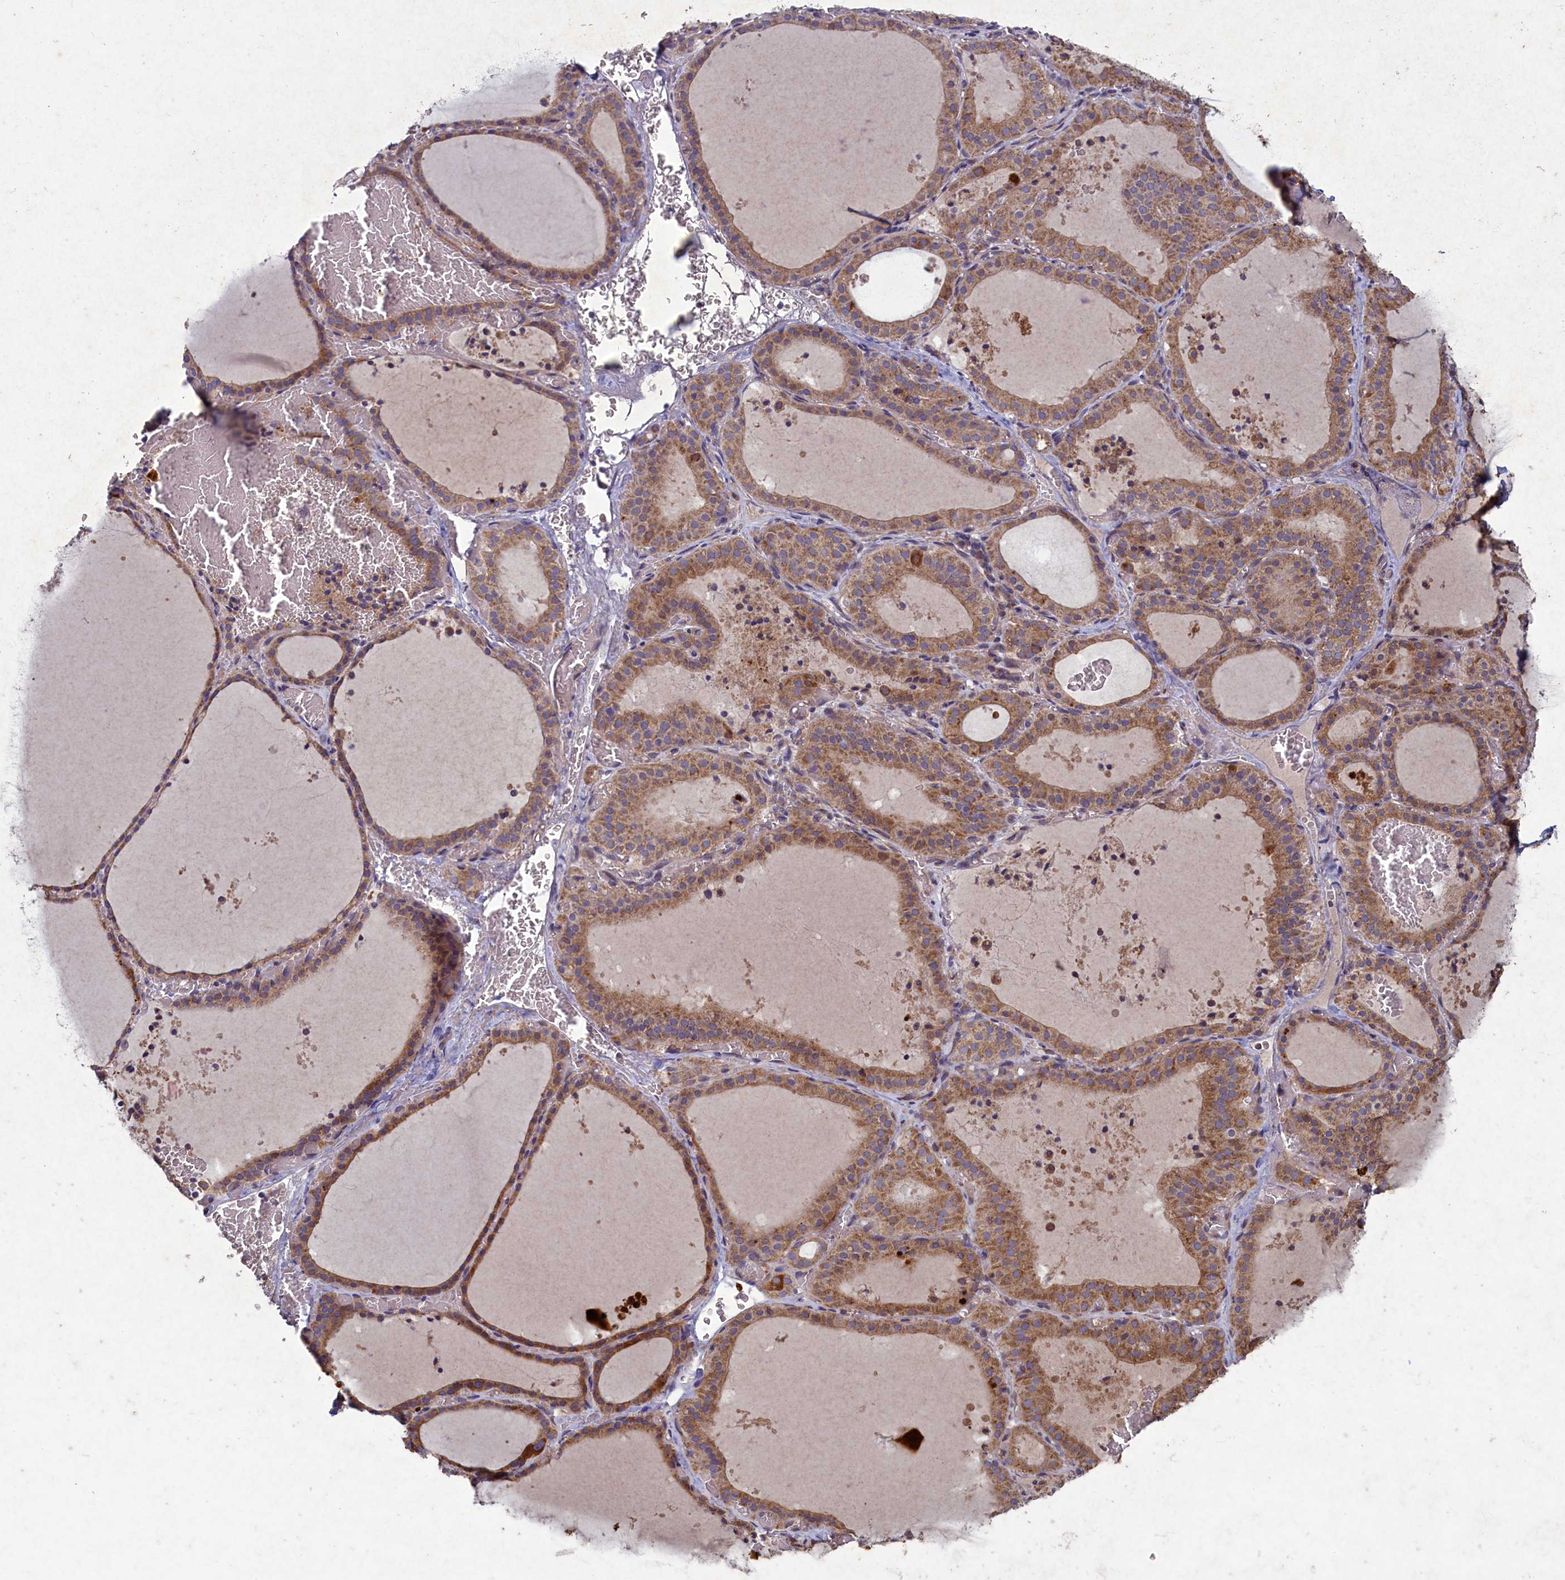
{"staining": {"intensity": "moderate", "quantity": ">75%", "location": "cytoplasmic/membranous"}, "tissue": "thyroid gland", "cell_type": "Glandular cells", "image_type": "normal", "snomed": [{"axis": "morphology", "description": "Normal tissue, NOS"}, {"axis": "topography", "description": "Thyroid gland"}], "caption": "A micrograph of thyroid gland stained for a protein exhibits moderate cytoplasmic/membranous brown staining in glandular cells. (DAB = brown stain, brightfield microscopy at high magnification).", "gene": "CIAO2B", "patient": {"sex": "female", "age": 39}}